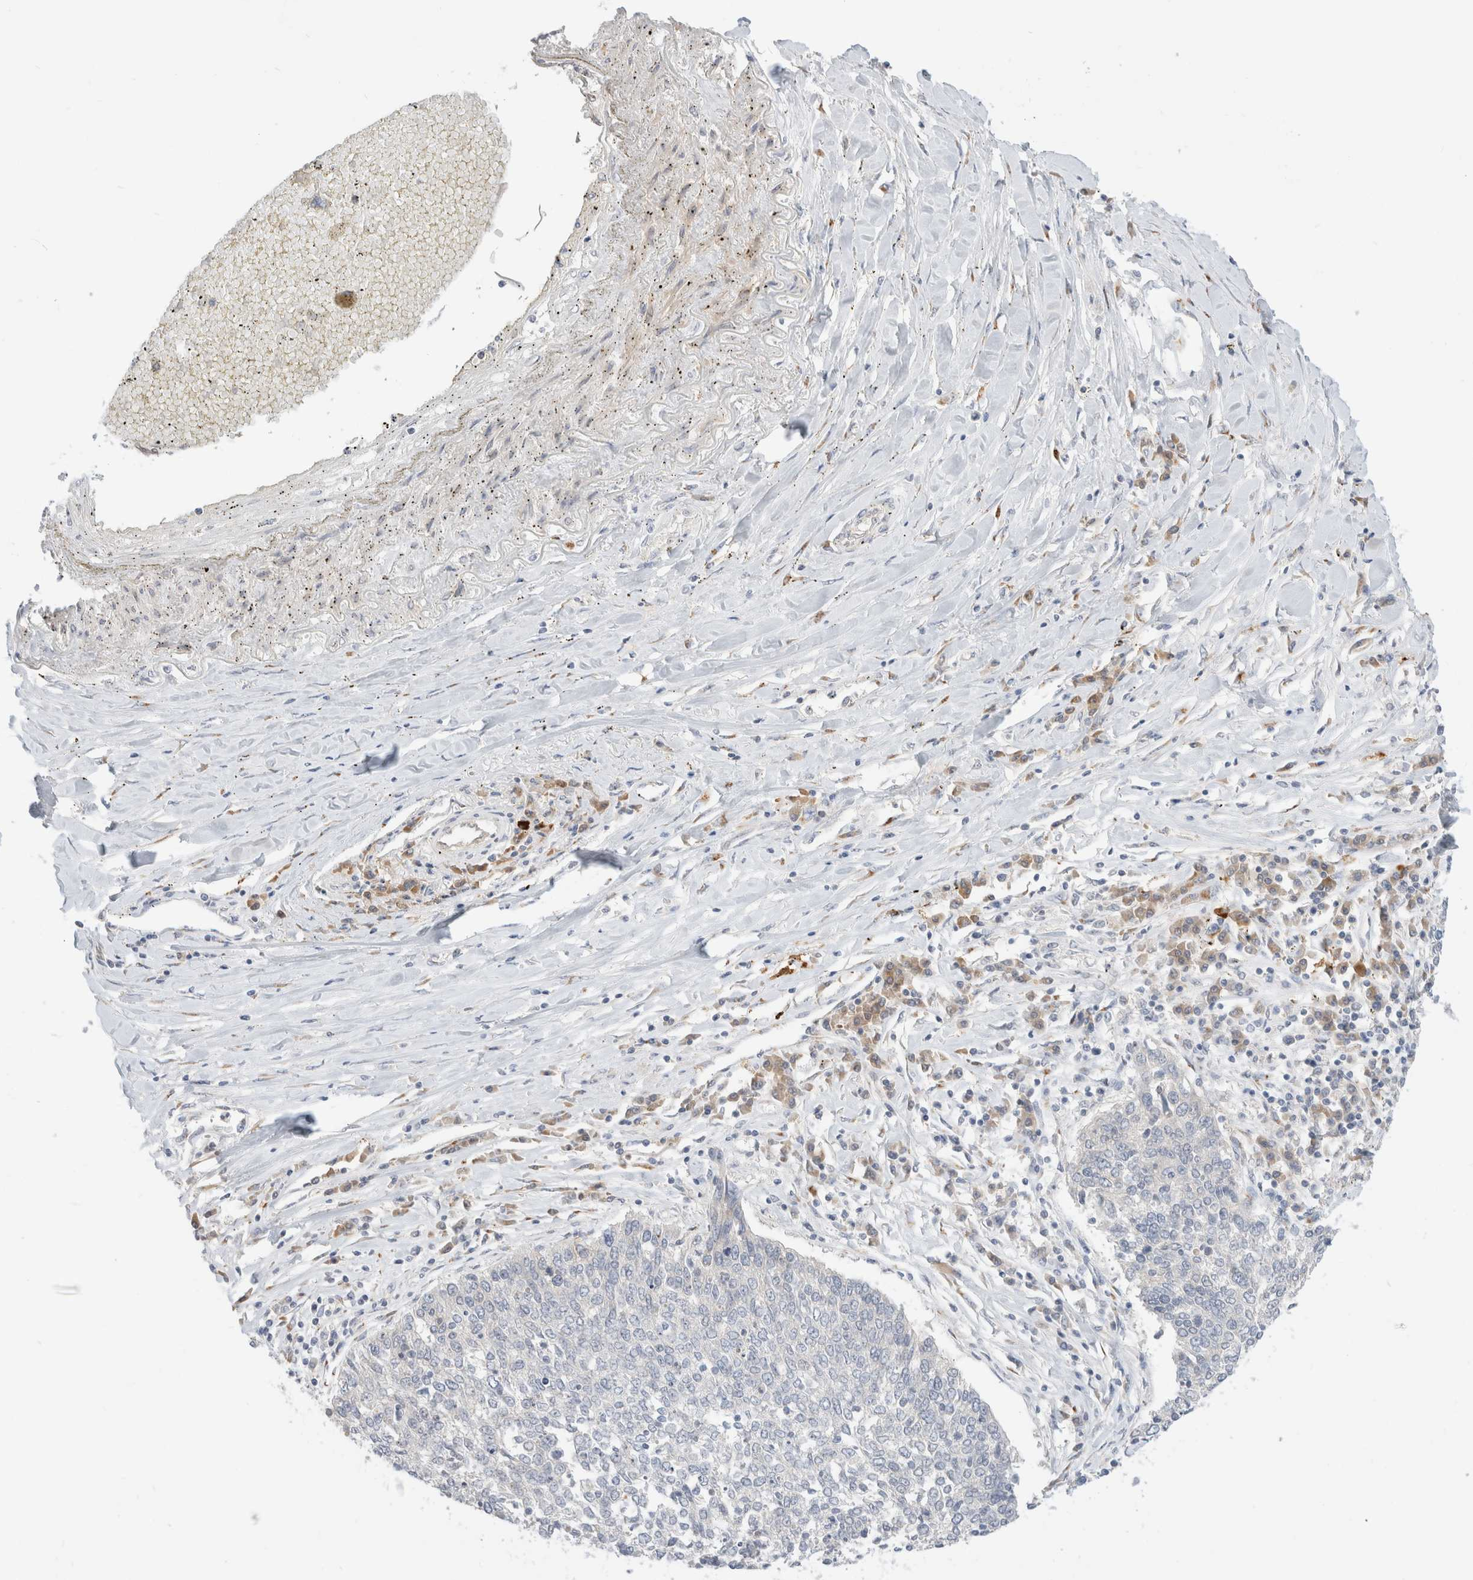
{"staining": {"intensity": "negative", "quantity": "none", "location": "none"}, "tissue": "lung cancer", "cell_type": "Tumor cells", "image_type": "cancer", "snomed": [{"axis": "morphology", "description": "Normal tissue, NOS"}, {"axis": "morphology", "description": "Squamous cell carcinoma, NOS"}, {"axis": "topography", "description": "Cartilage tissue"}, {"axis": "topography", "description": "Bronchus"}, {"axis": "topography", "description": "Lung"}, {"axis": "topography", "description": "Peripheral nerve tissue"}], "caption": "Lung cancer (squamous cell carcinoma) was stained to show a protein in brown. There is no significant expression in tumor cells.", "gene": "EFCAB13", "patient": {"sex": "female", "age": 49}}